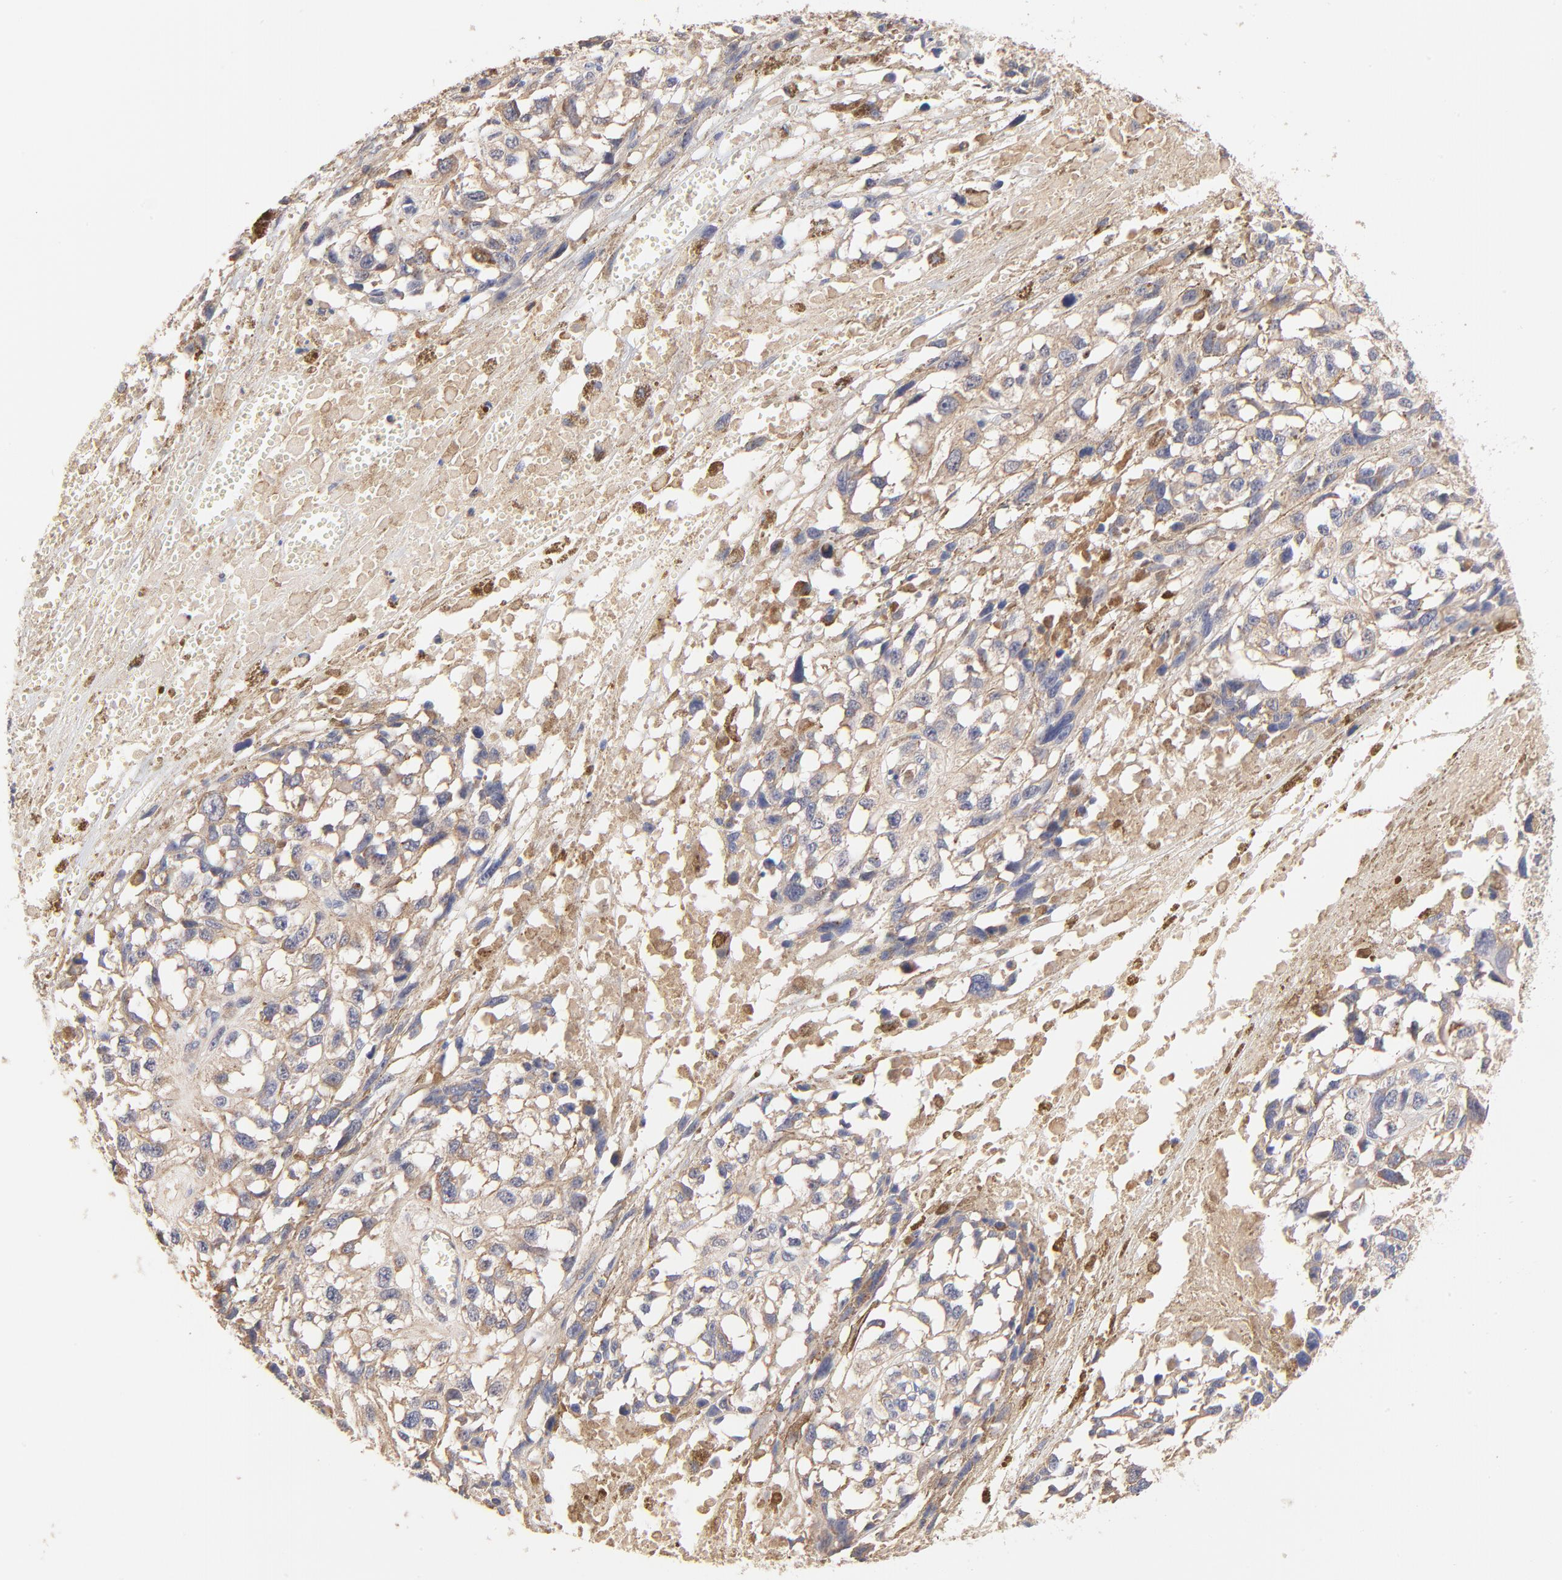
{"staining": {"intensity": "weak", "quantity": ">75%", "location": "cytoplasmic/membranous"}, "tissue": "melanoma", "cell_type": "Tumor cells", "image_type": "cancer", "snomed": [{"axis": "morphology", "description": "Malignant melanoma, Metastatic site"}, {"axis": "topography", "description": "Lymph node"}], "caption": "The immunohistochemical stain shows weak cytoplasmic/membranous expression in tumor cells of melanoma tissue.", "gene": "PTK7", "patient": {"sex": "male", "age": 59}}